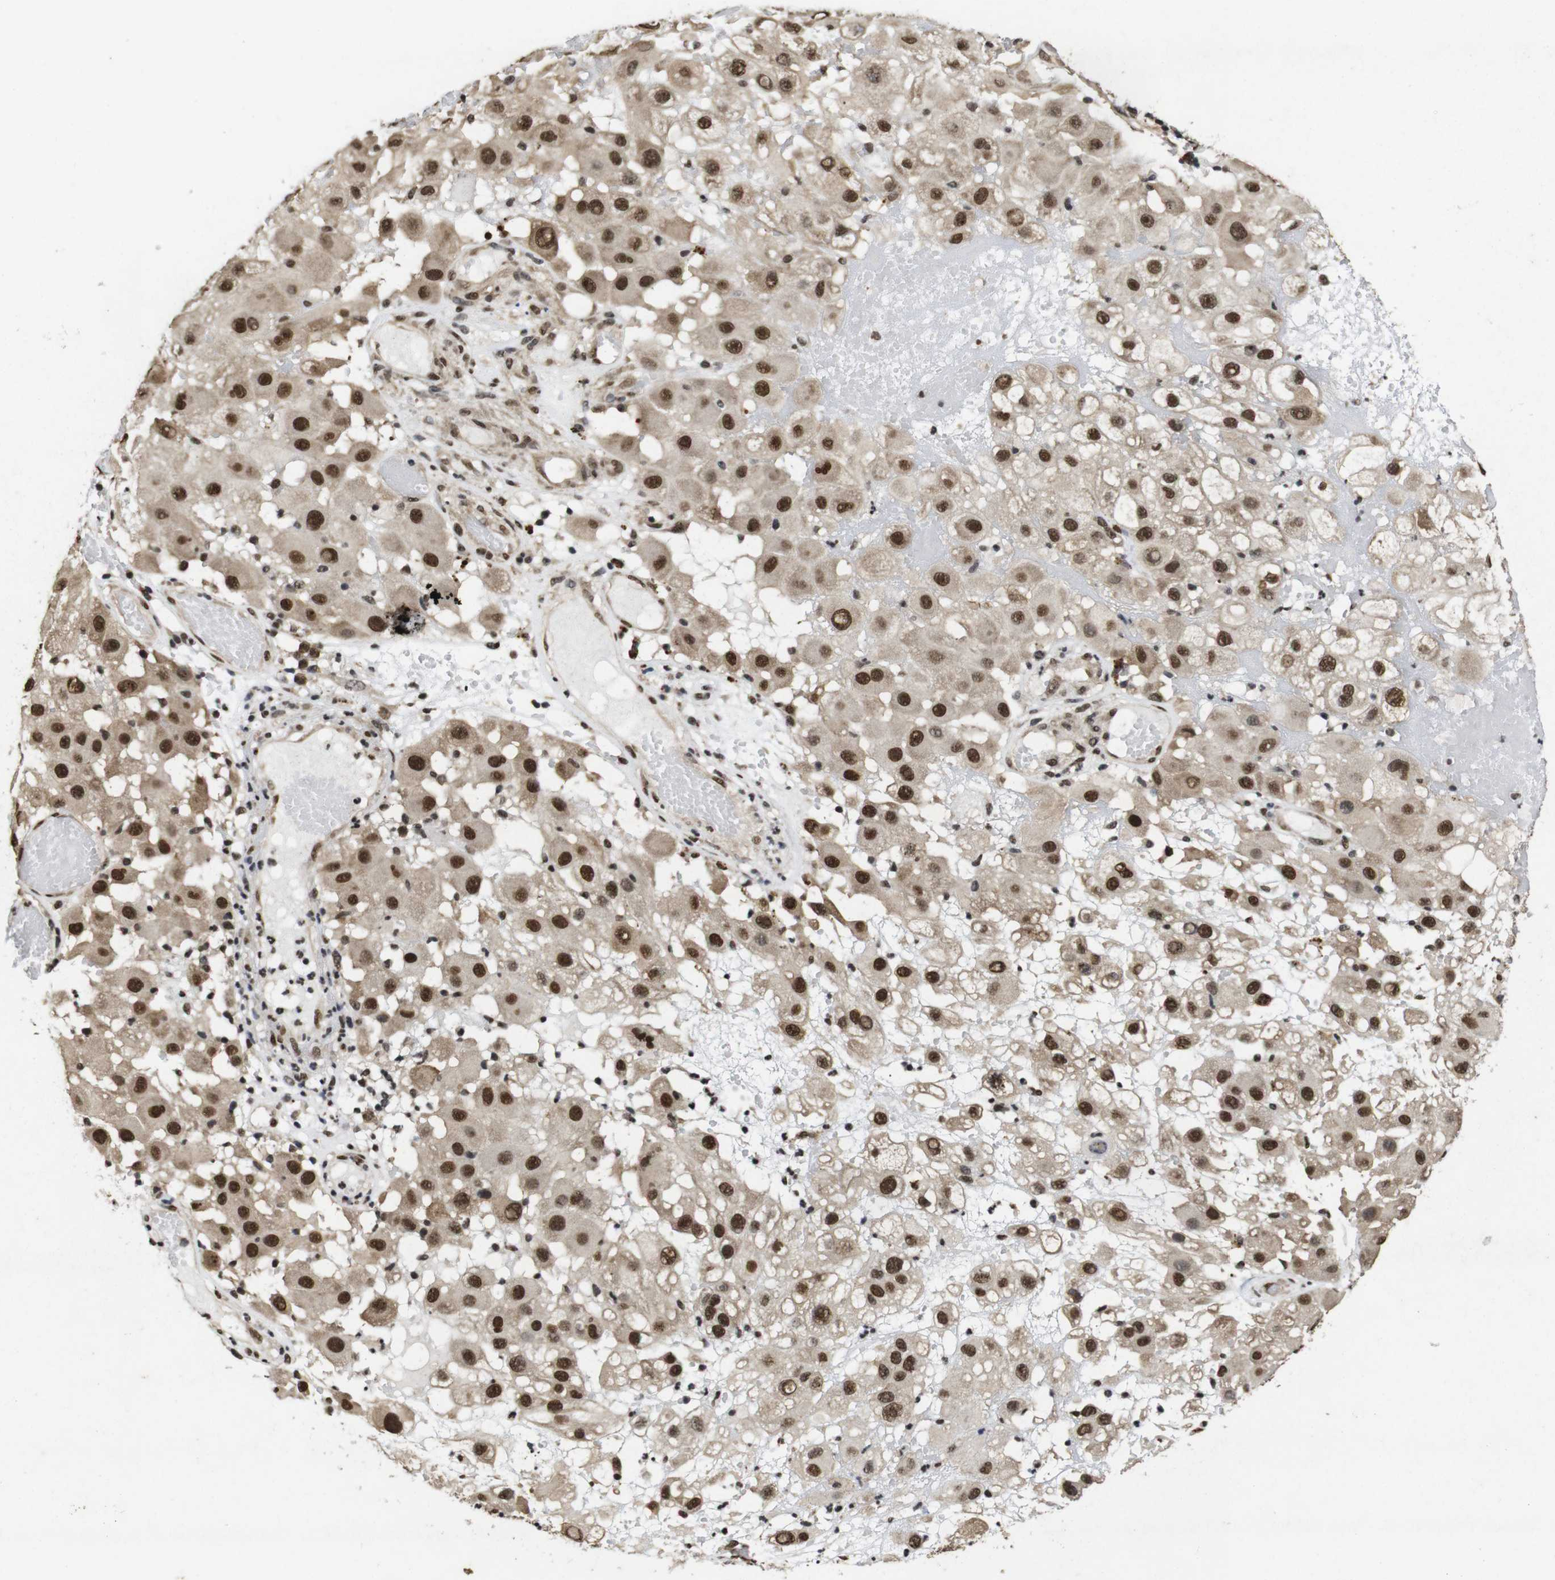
{"staining": {"intensity": "strong", "quantity": ">75%", "location": "cytoplasmic/membranous,nuclear"}, "tissue": "melanoma", "cell_type": "Tumor cells", "image_type": "cancer", "snomed": [{"axis": "morphology", "description": "Malignant melanoma, NOS"}, {"axis": "topography", "description": "Skin"}], "caption": "Immunohistochemical staining of melanoma exhibits strong cytoplasmic/membranous and nuclear protein staining in approximately >75% of tumor cells. The protein of interest is shown in brown color, while the nuclei are stained blue.", "gene": "SUMO3", "patient": {"sex": "female", "age": 81}}